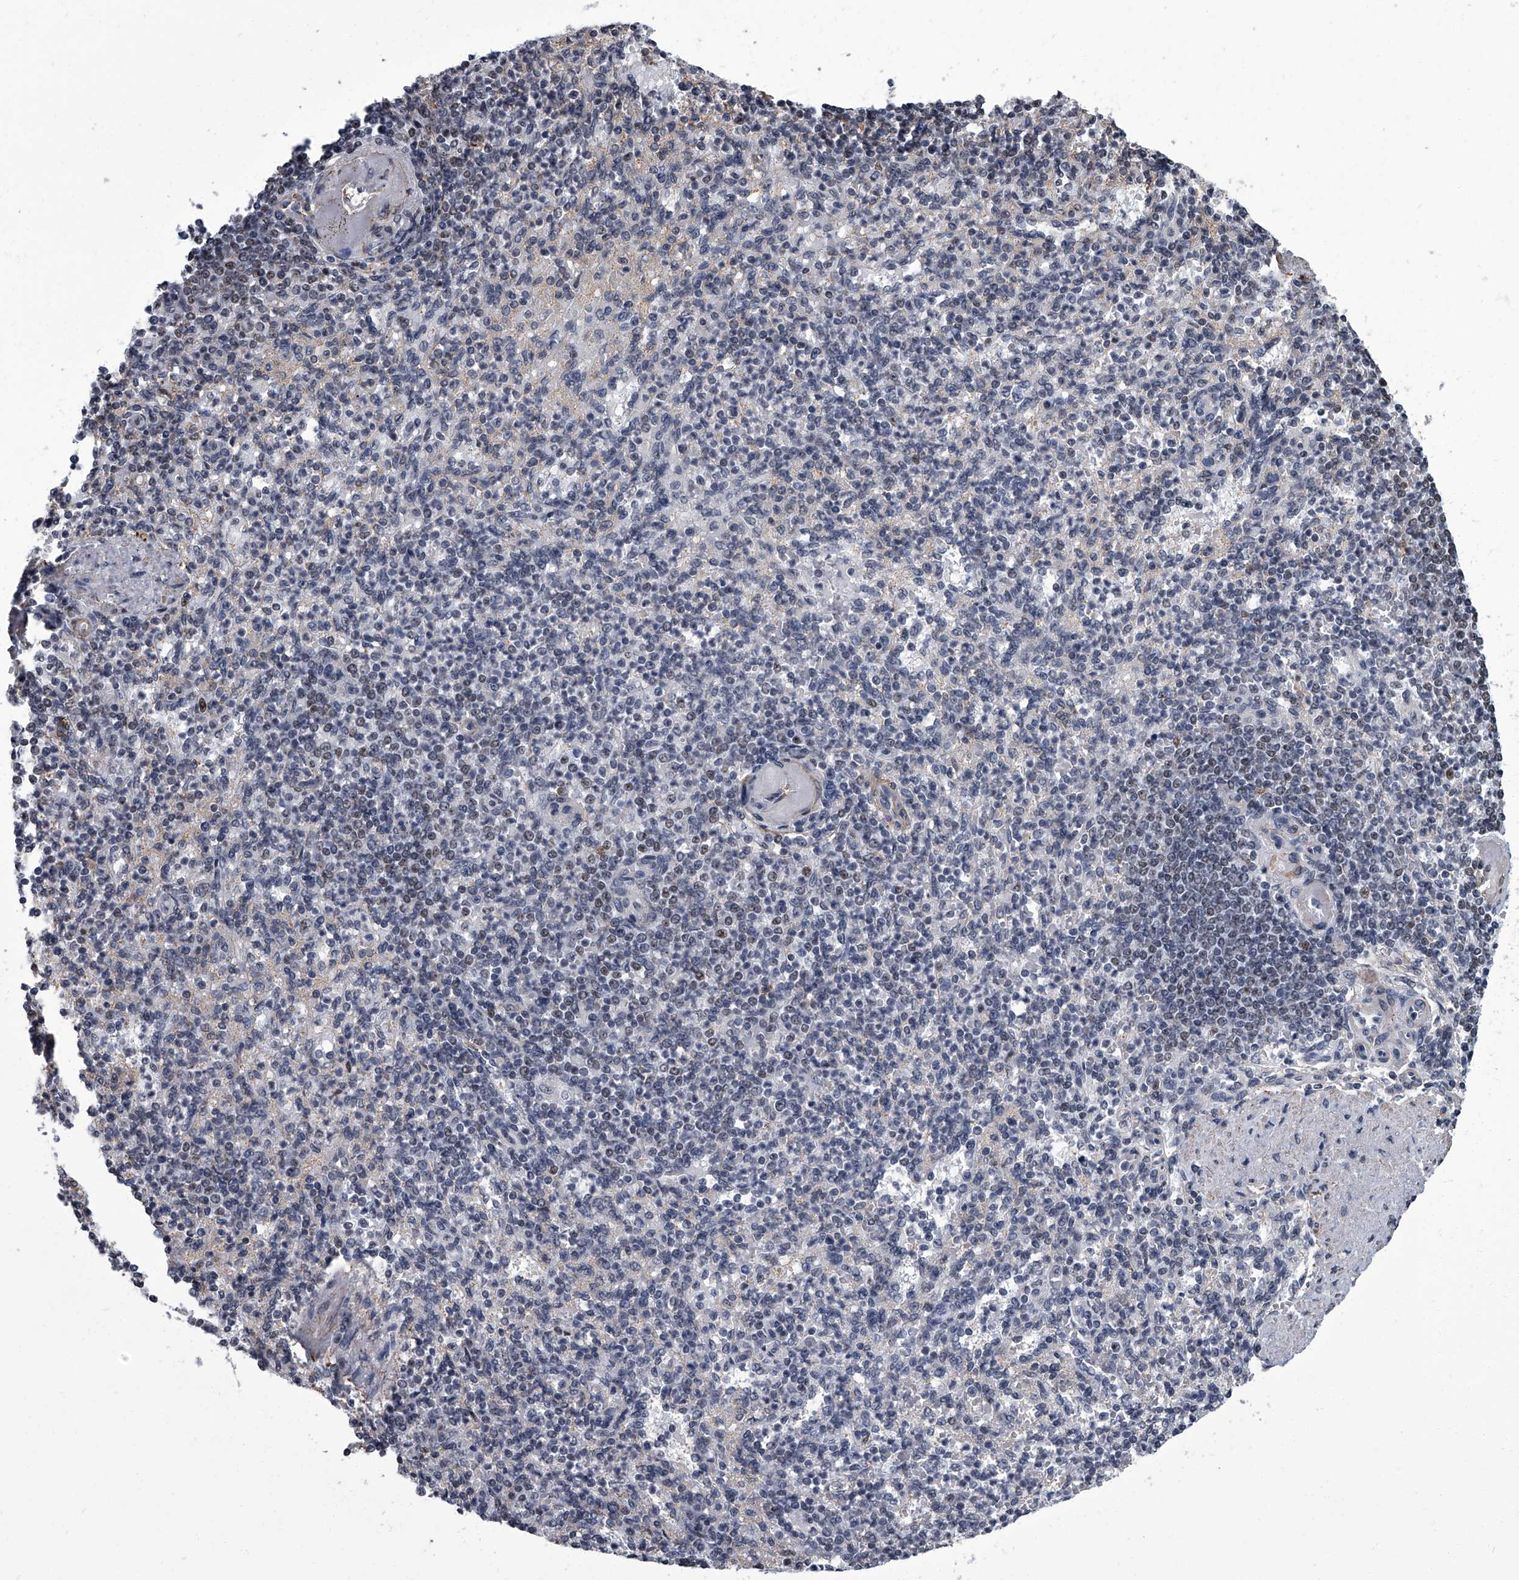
{"staining": {"intensity": "weak", "quantity": "<25%", "location": "nuclear"}, "tissue": "spleen", "cell_type": "Cells in red pulp", "image_type": "normal", "snomed": [{"axis": "morphology", "description": "Normal tissue, NOS"}, {"axis": "topography", "description": "Spleen"}], "caption": "Immunohistochemistry image of unremarkable human spleen stained for a protein (brown), which exhibits no staining in cells in red pulp. (DAB (3,3'-diaminobenzidine) immunohistochemistry (IHC) visualized using brightfield microscopy, high magnification).", "gene": "ZNF518B", "patient": {"sex": "female", "age": 74}}